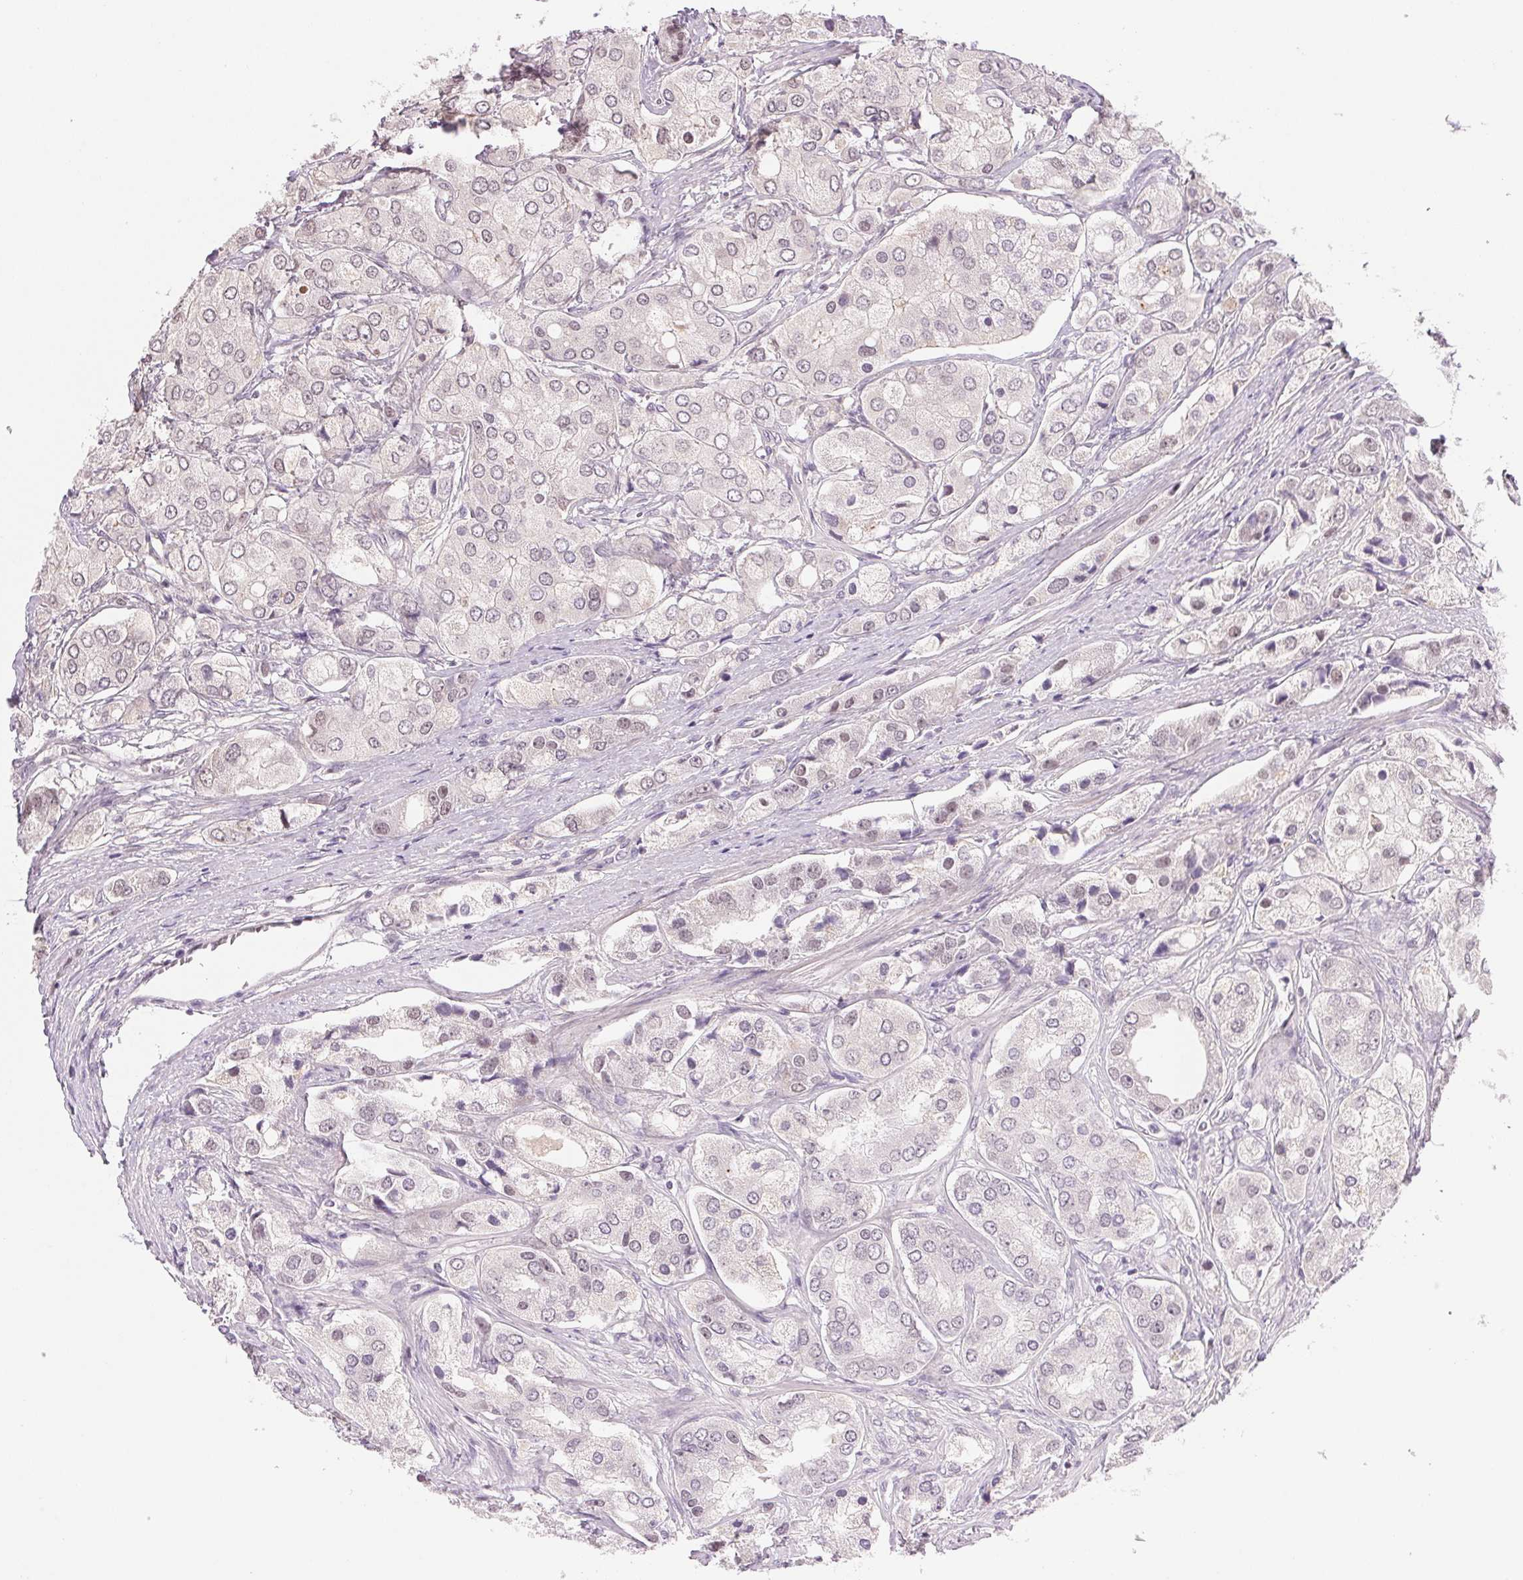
{"staining": {"intensity": "negative", "quantity": "none", "location": "none"}, "tissue": "prostate cancer", "cell_type": "Tumor cells", "image_type": "cancer", "snomed": [{"axis": "morphology", "description": "Adenocarcinoma, Low grade"}, {"axis": "topography", "description": "Prostate"}], "caption": "This image is of prostate adenocarcinoma (low-grade) stained with immunohistochemistry to label a protein in brown with the nuclei are counter-stained blue. There is no positivity in tumor cells.", "gene": "FNDC4", "patient": {"sex": "male", "age": 69}}